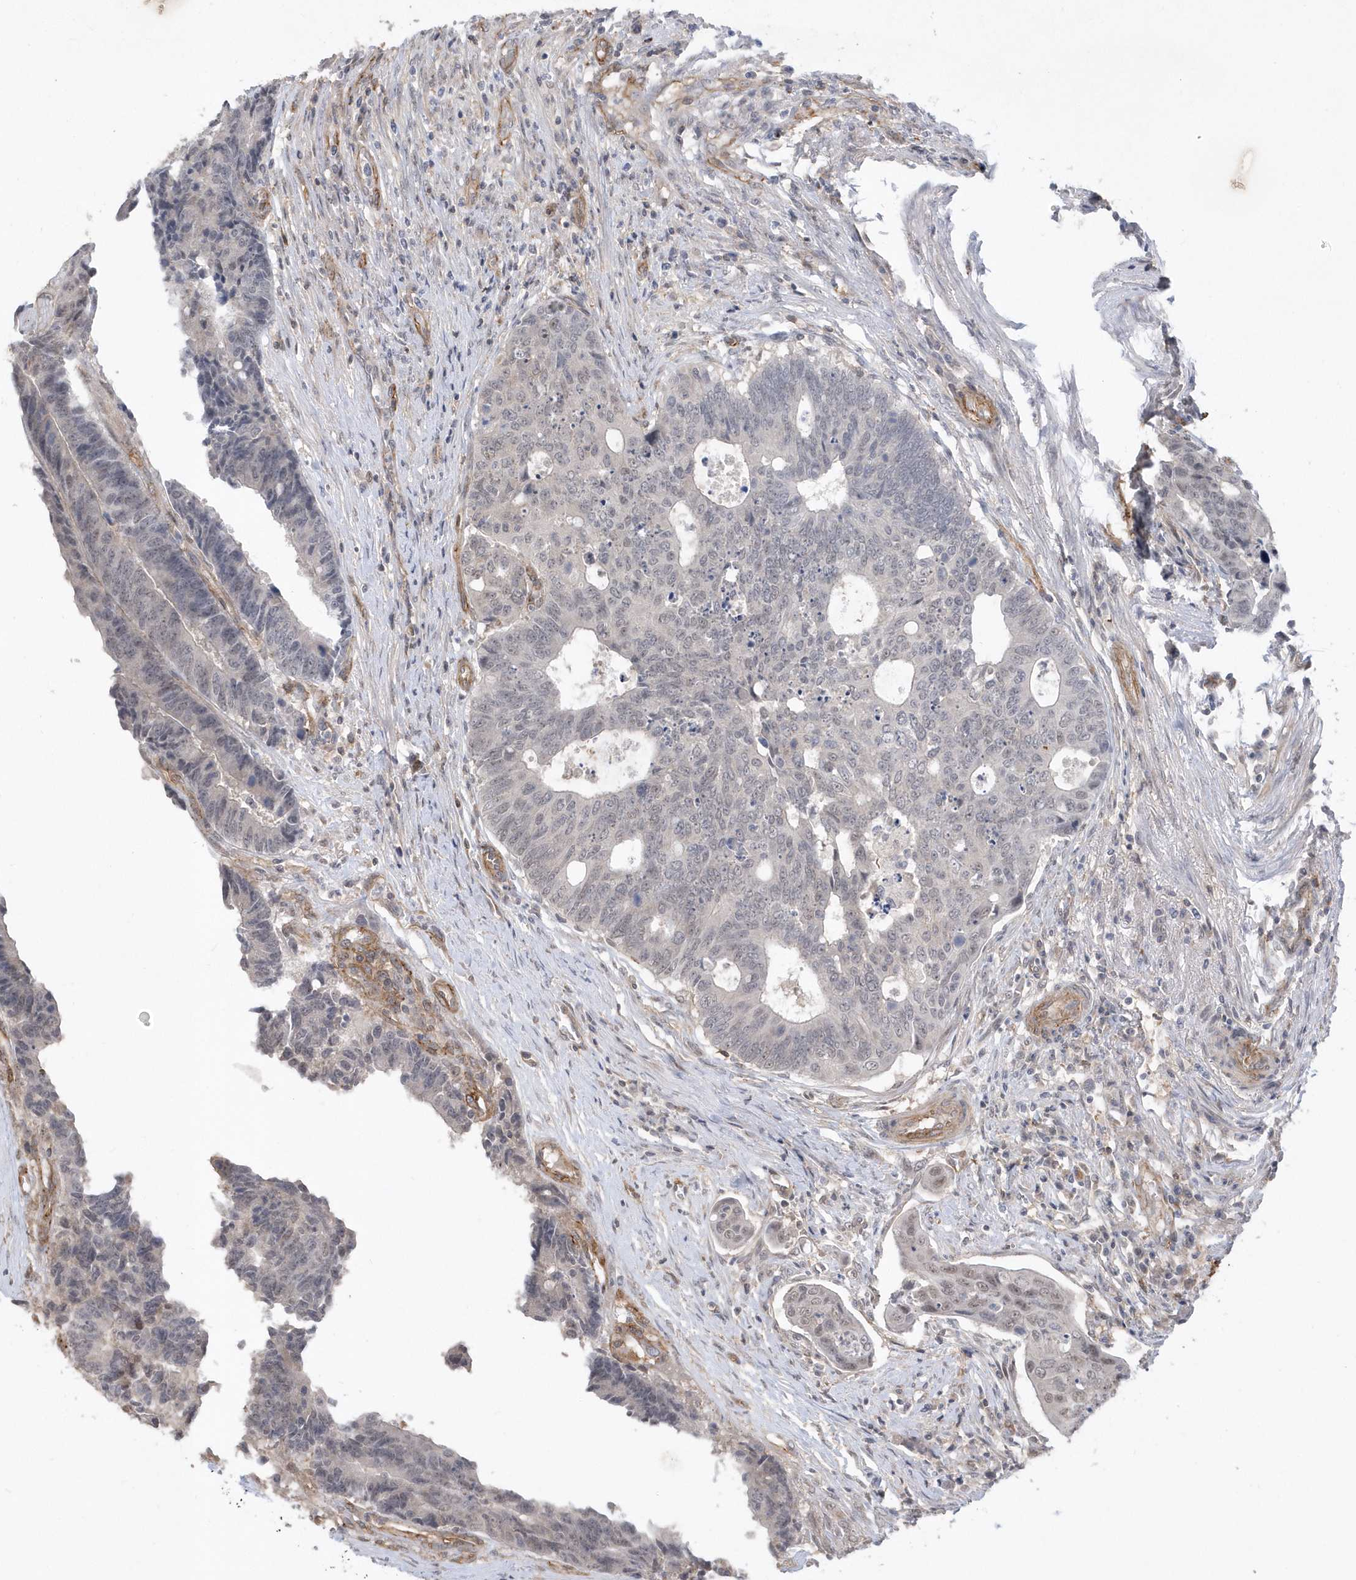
{"staining": {"intensity": "weak", "quantity": "<25%", "location": "nuclear"}, "tissue": "colorectal cancer", "cell_type": "Tumor cells", "image_type": "cancer", "snomed": [{"axis": "morphology", "description": "Adenocarcinoma, NOS"}, {"axis": "topography", "description": "Rectum"}], "caption": "The micrograph displays no staining of tumor cells in colorectal cancer (adenocarcinoma). The staining was performed using DAB (3,3'-diaminobenzidine) to visualize the protein expression in brown, while the nuclei were stained in blue with hematoxylin (Magnification: 20x).", "gene": "CRIP3", "patient": {"sex": "male", "age": 84}}